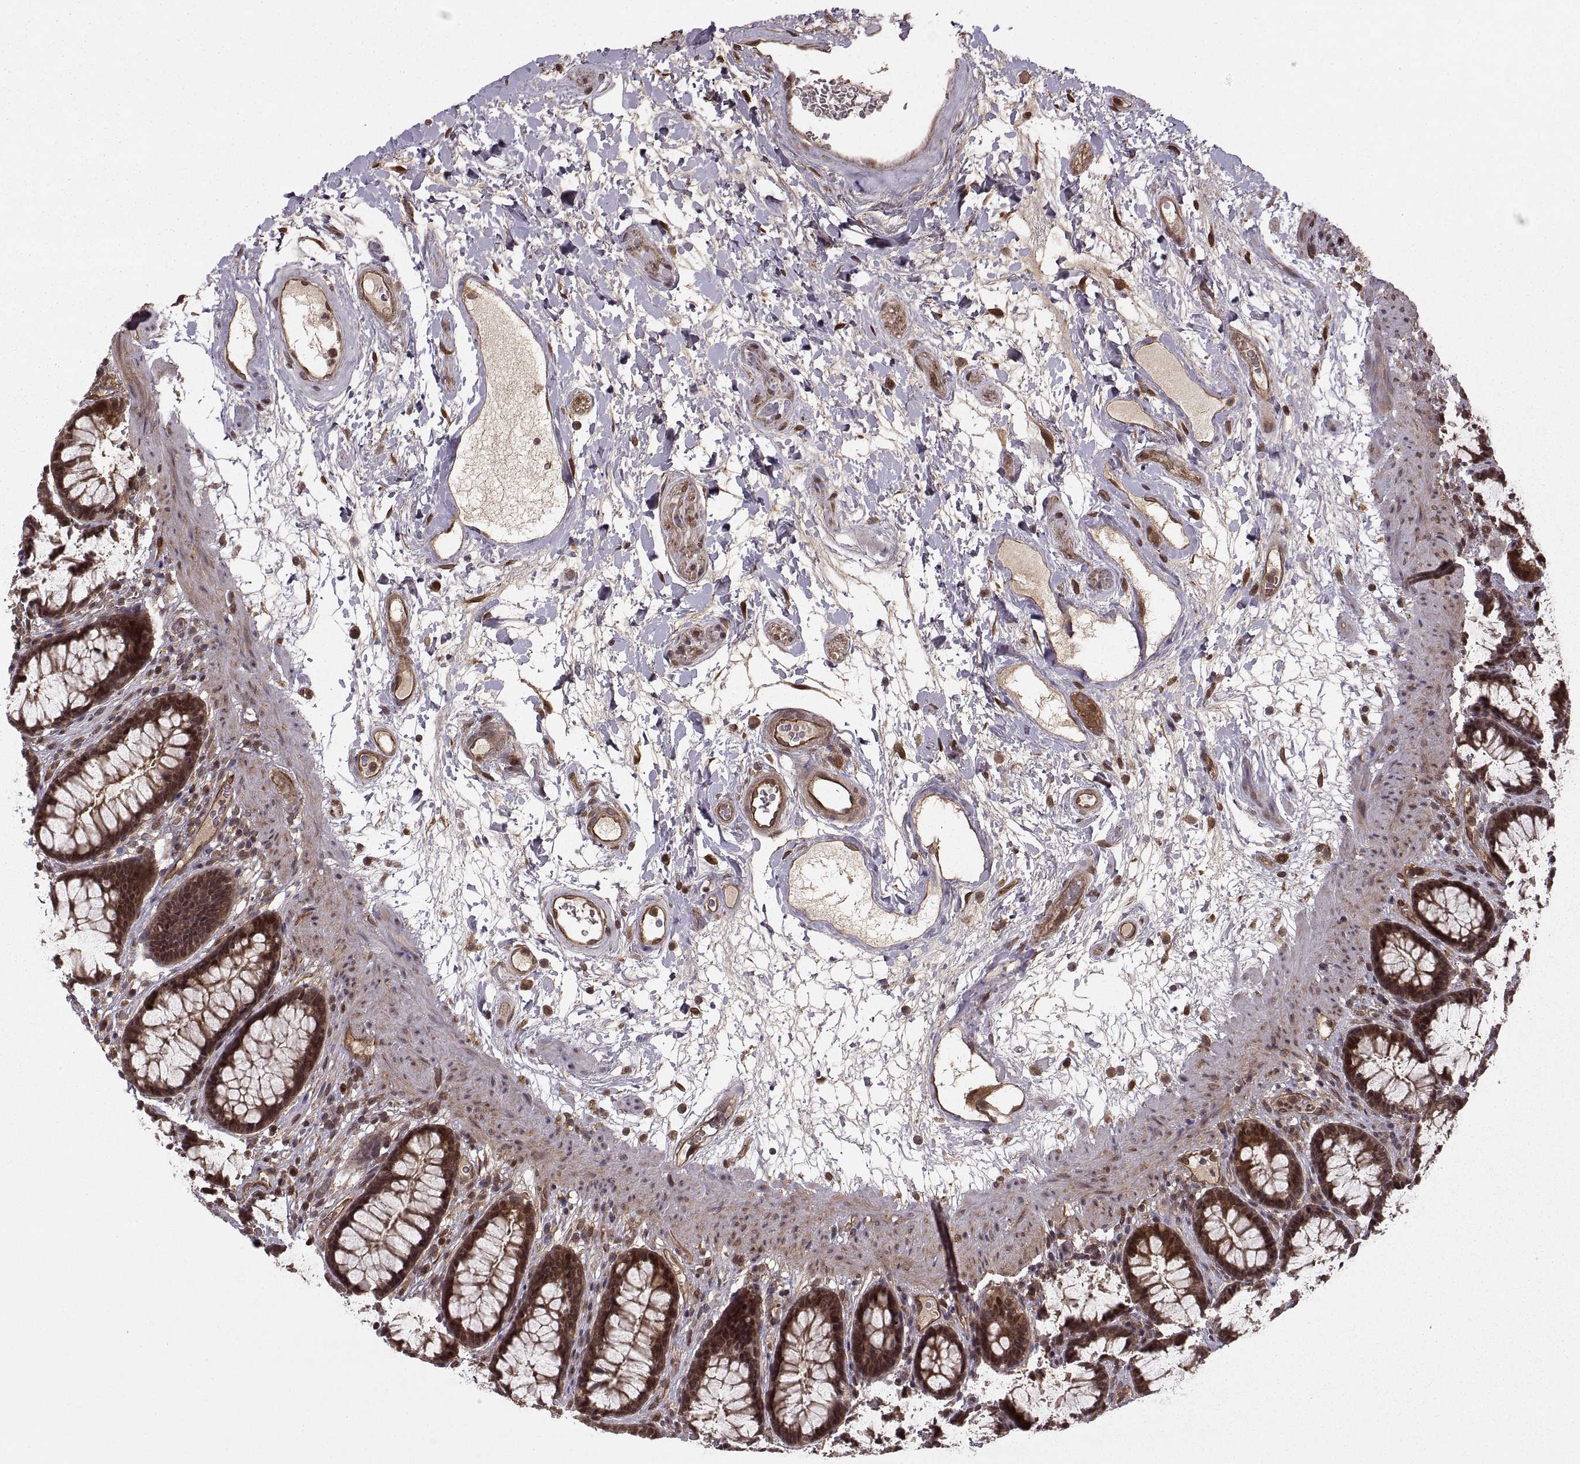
{"staining": {"intensity": "strong", "quantity": ">75%", "location": "cytoplasmic/membranous"}, "tissue": "rectum", "cell_type": "Glandular cells", "image_type": "normal", "snomed": [{"axis": "morphology", "description": "Normal tissue, NOS"}, {"axis": "topography", "description": "Rectum"}], "caption": "Protein staining exhibits strong cytoplasmic/membranous staining in approximately >75% of glandular cells in normal rectum. (DAB (3,3'-diaminobenzidine) IHC with brightfield microscopy, high magnification).", "gene": "DEDD", "patient": {"sex": "male", "age": 72}}